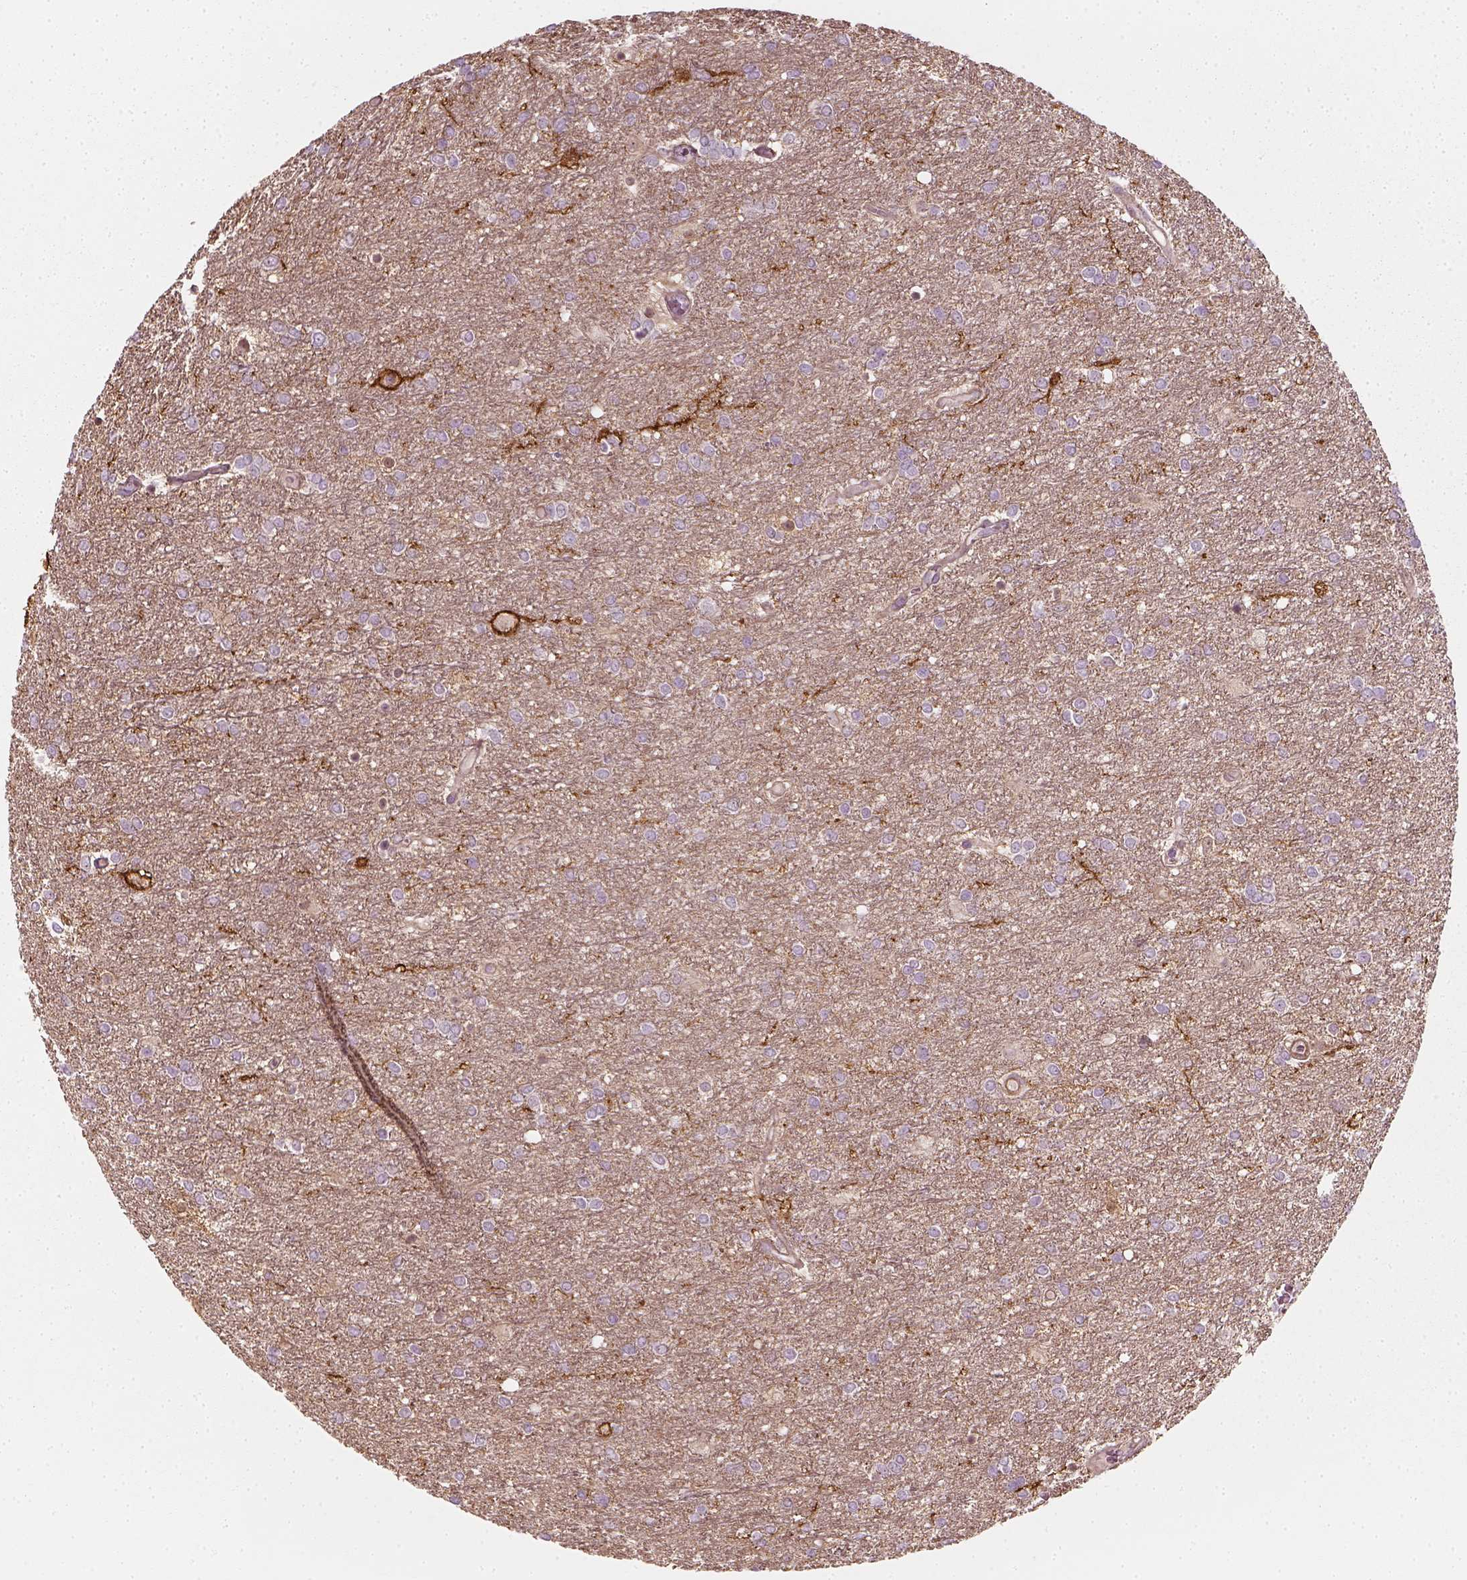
{"staining": {"intensity": "negative", "quantity": "none", "location": "none"}, "tissue": "glioma", "cell_type": "Tumor cells", "image_type": "cancer", "snomed": [{"axis": "morphology", "description": "Glioma, malignant, High grade"}, {"axis": "topography", "description": "Brain"}], "caption": "Immunohistochemistry (IHC) of human high-grade glioma (malignant) reveals no positivity in tumor cells.", "gene": "NPTN", "patient": {"sex": "female", "age": 61}}